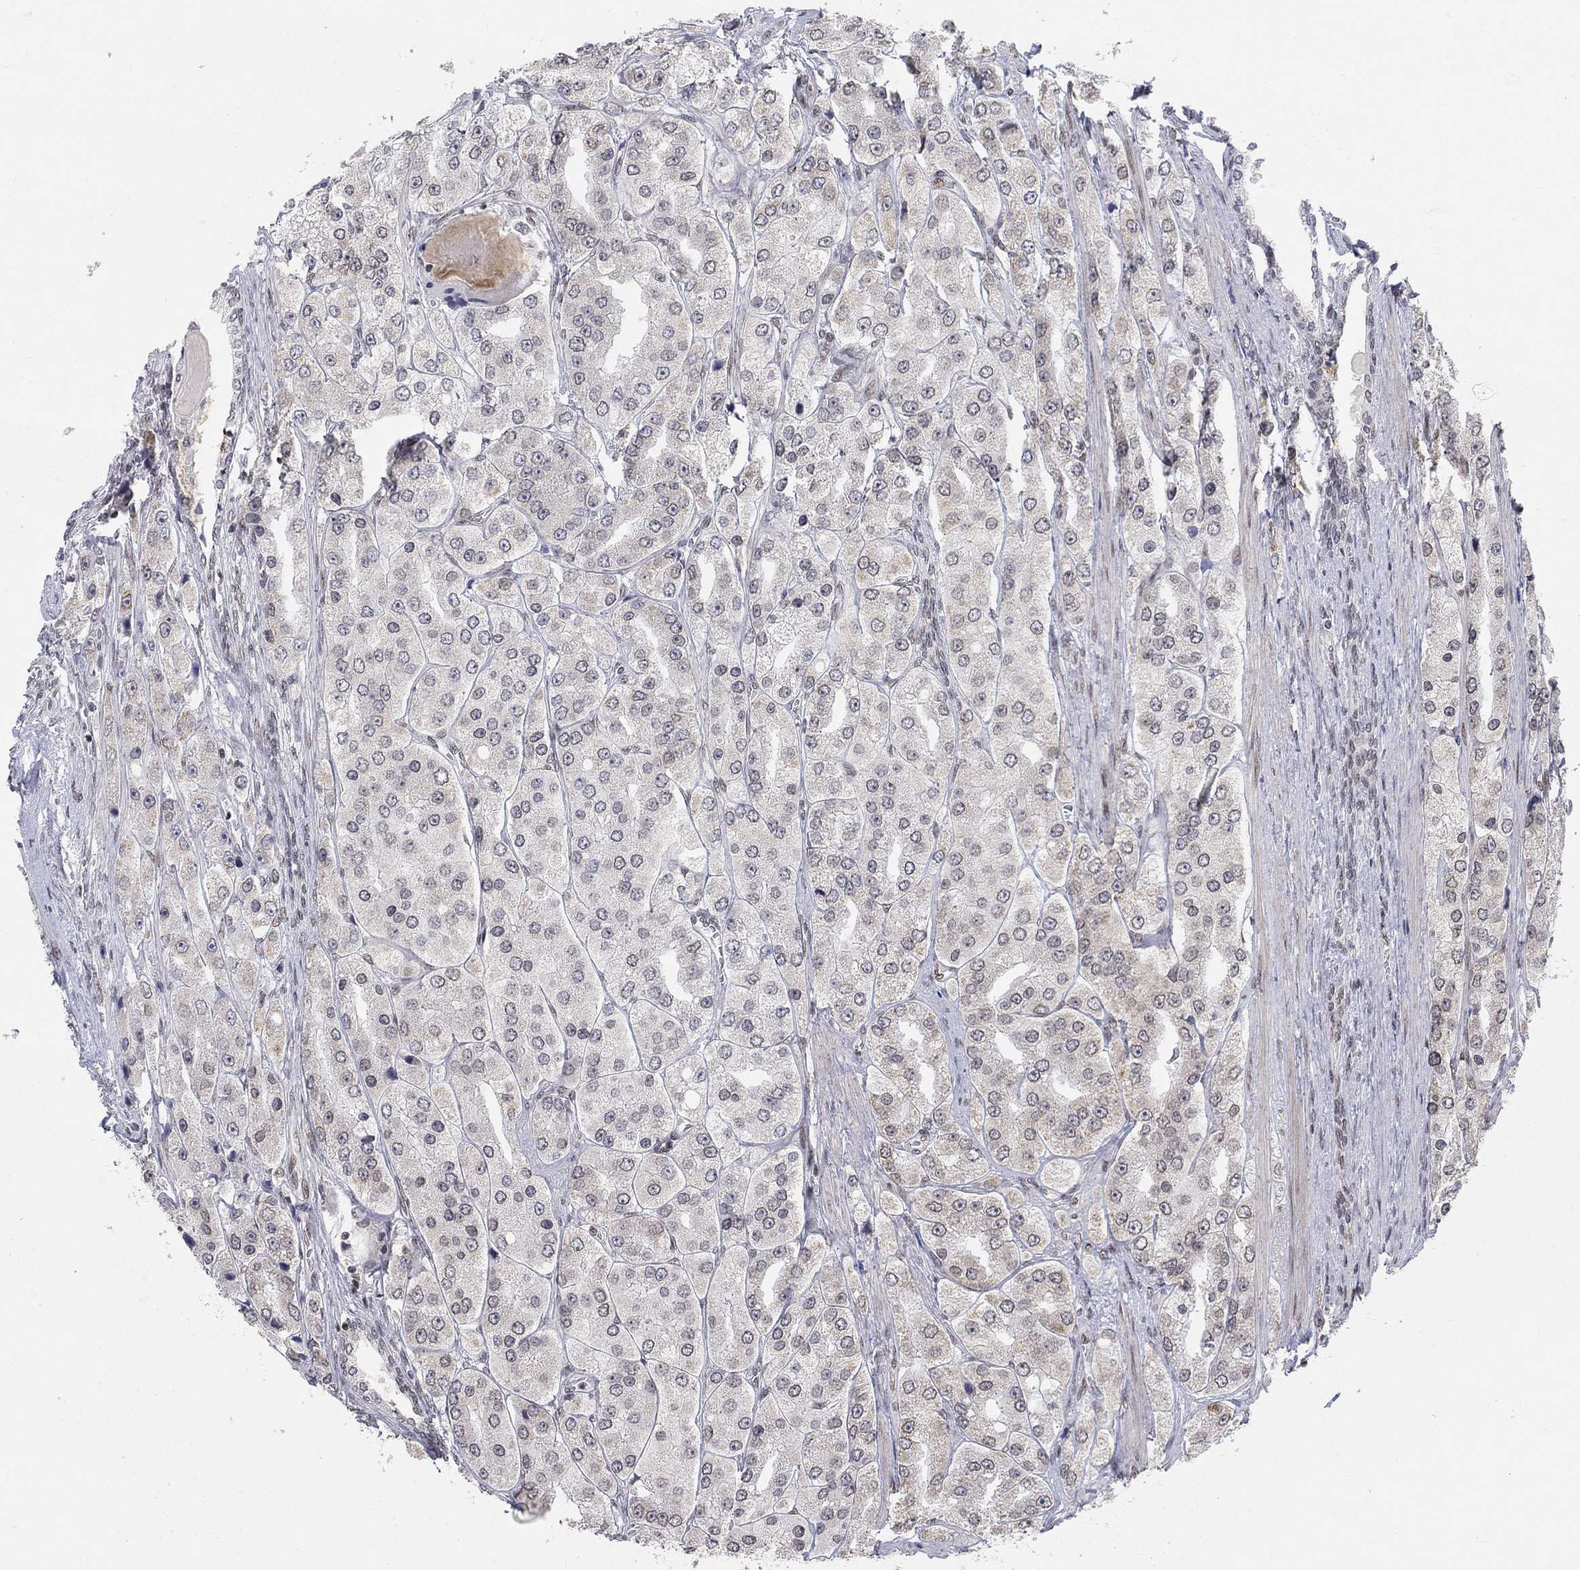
{"staining": {"intensity": "negative", "quantity": "none", "location": "none"}, "tissue": "prostate cancer", "cell_type": "Tumor cells", "image_type": "cancer", "snomed": [{"axis": "morphology", "description": "Adenocarcinoma, Low grade"}, {"axis": "topography", "description": "Prostate"}], "caption": "IHC of prostate cancer shows no expression in tumor cells. Brightfield microscopy of IHC stained with DAB (brown) and hematoxylin (blue), captured at high magnification.", "gene": "KLF12", "patient": {"sex": "male", "age": 69}}